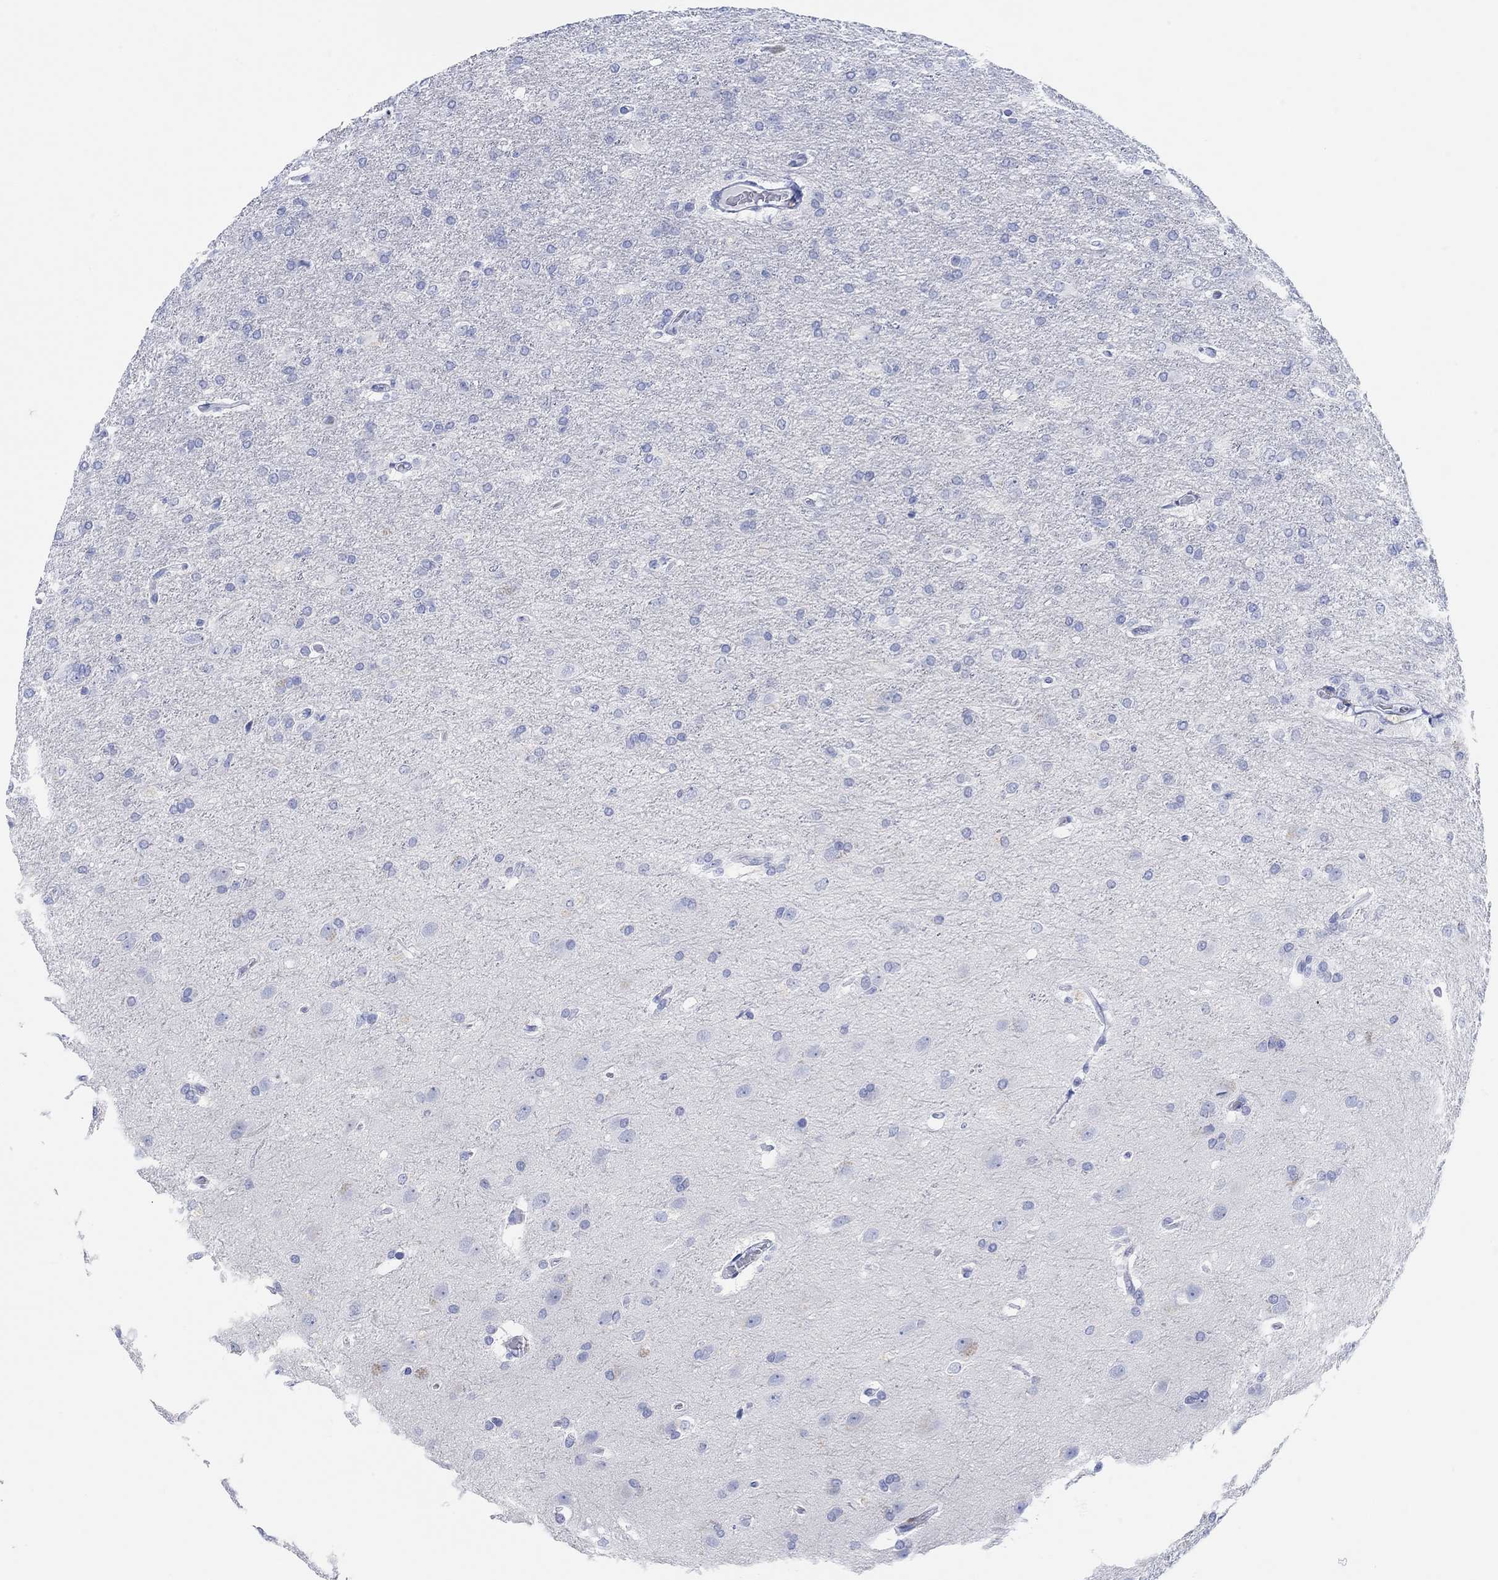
{"staining": {"intensity": "negative", "quantity": "none", "location": "none"}, "tissue": "glioma", "cell_type": "Tumor cells", "image_type": "cancer", "snomed": [{"axis": "morphology", "description": "Glioma, malignant, High grade"}, {"axis": "topography", "description": "Brain"}], "caption": "The immunohistochemistry photomicrograph has no significant positivity in tumor cells of high-grade glioma (malignant) tissue.", "gene": "AK8", "patient": {"sex": "male", "age": 68}}